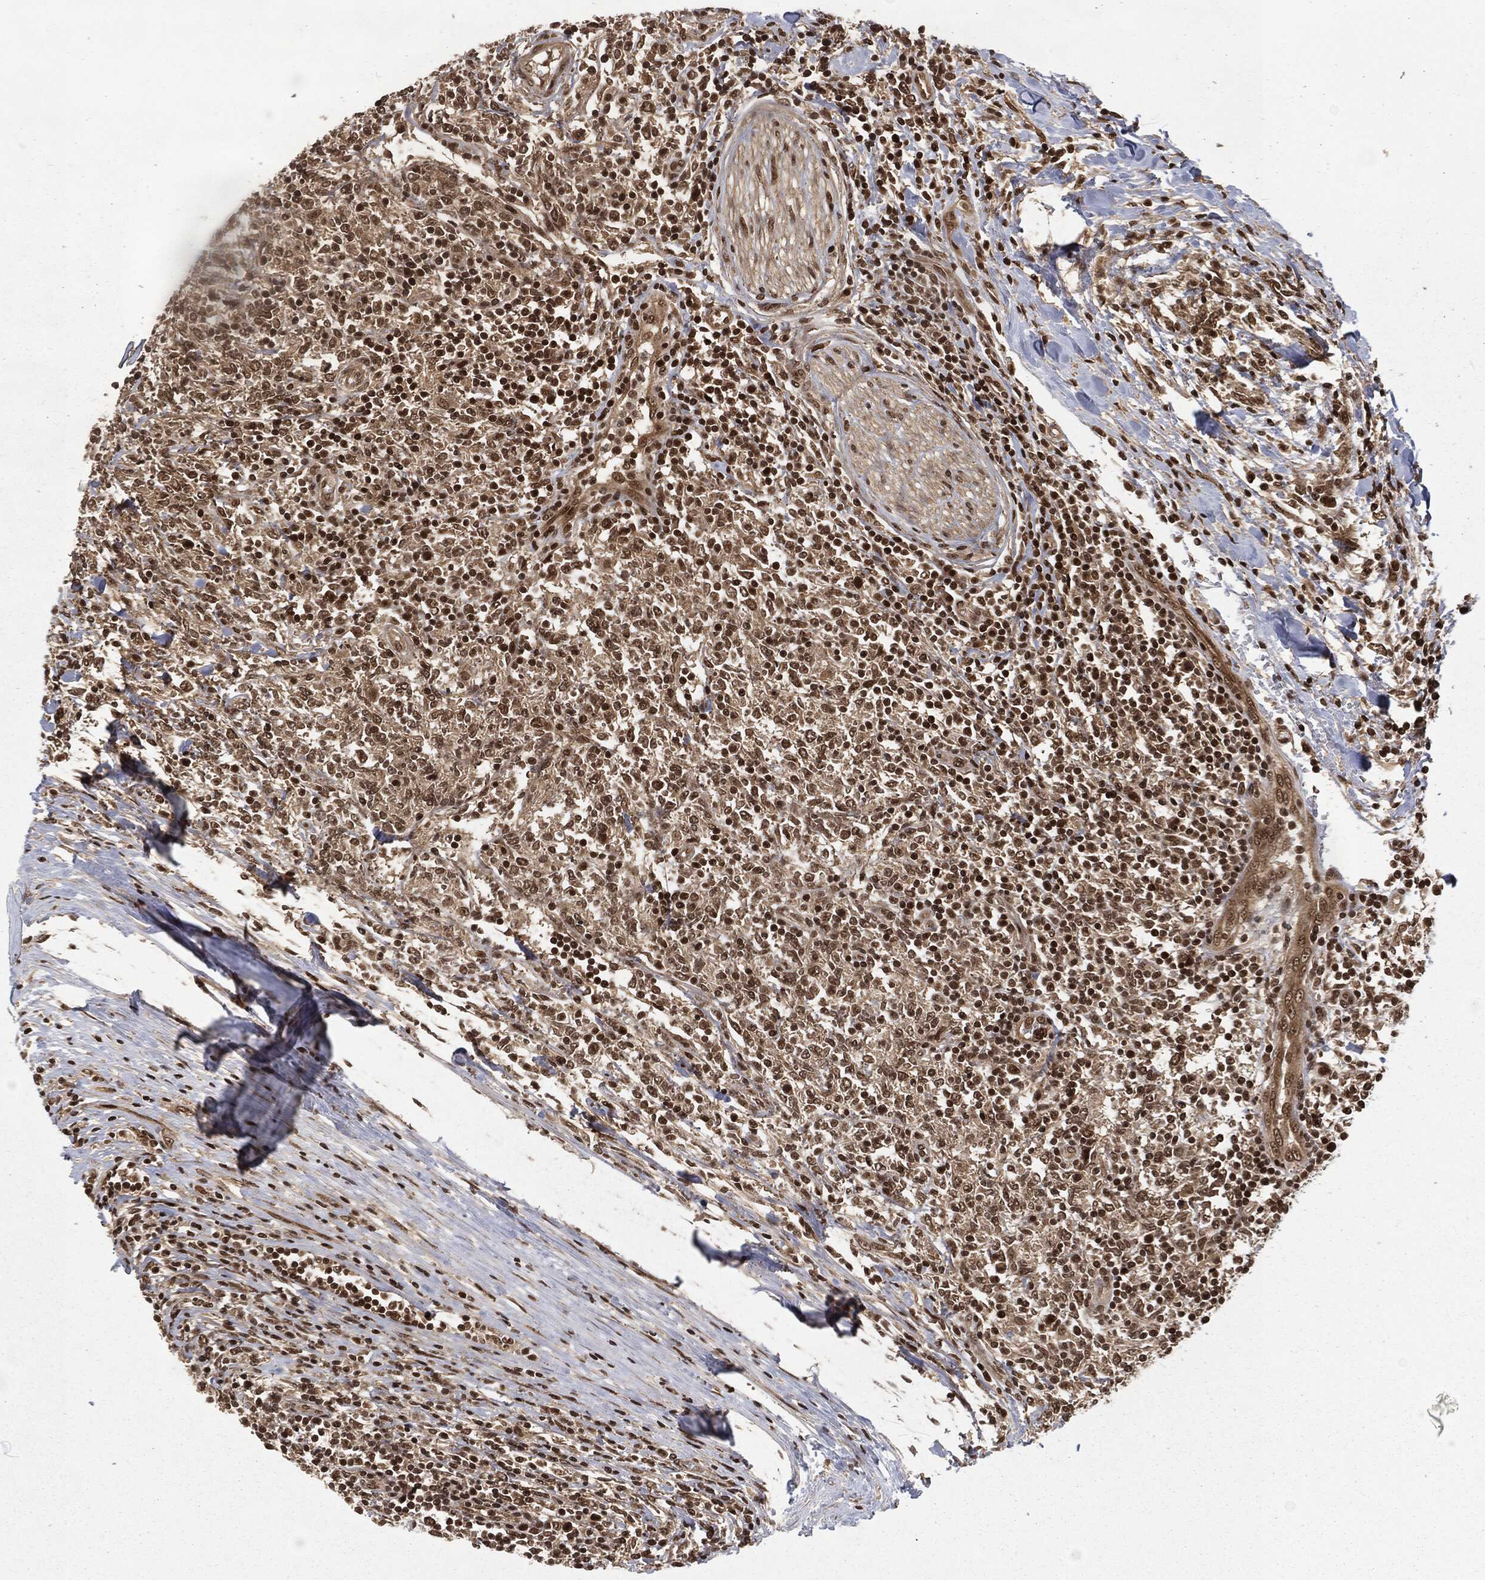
{"staining": {"intensity": "strong", "quantity": "<25%", "location": "nuclear"}, "tissue": "lymphoma", "cell_type": "Tumor cells", "image_type": "cancer", "snomed": [{"axis": "morphology", "description": "Malignant lymphoma, non-Hodgkin's type, High grade"}, {"axis": "topography", "description": "Lymph node"}], "caption": "Immunohistochemistry image of neoplastic tissue: human high-grade malignant lymphoma, non-Hodgkin's type stained using immunohistochemistry demonstrates medium levels of strong protein expression localized specifically in the nuclear of tumor cells, appearing as a nuclear brown color.", "gene": "NGRN", "patient": {"sex": "female", "age": 84}}